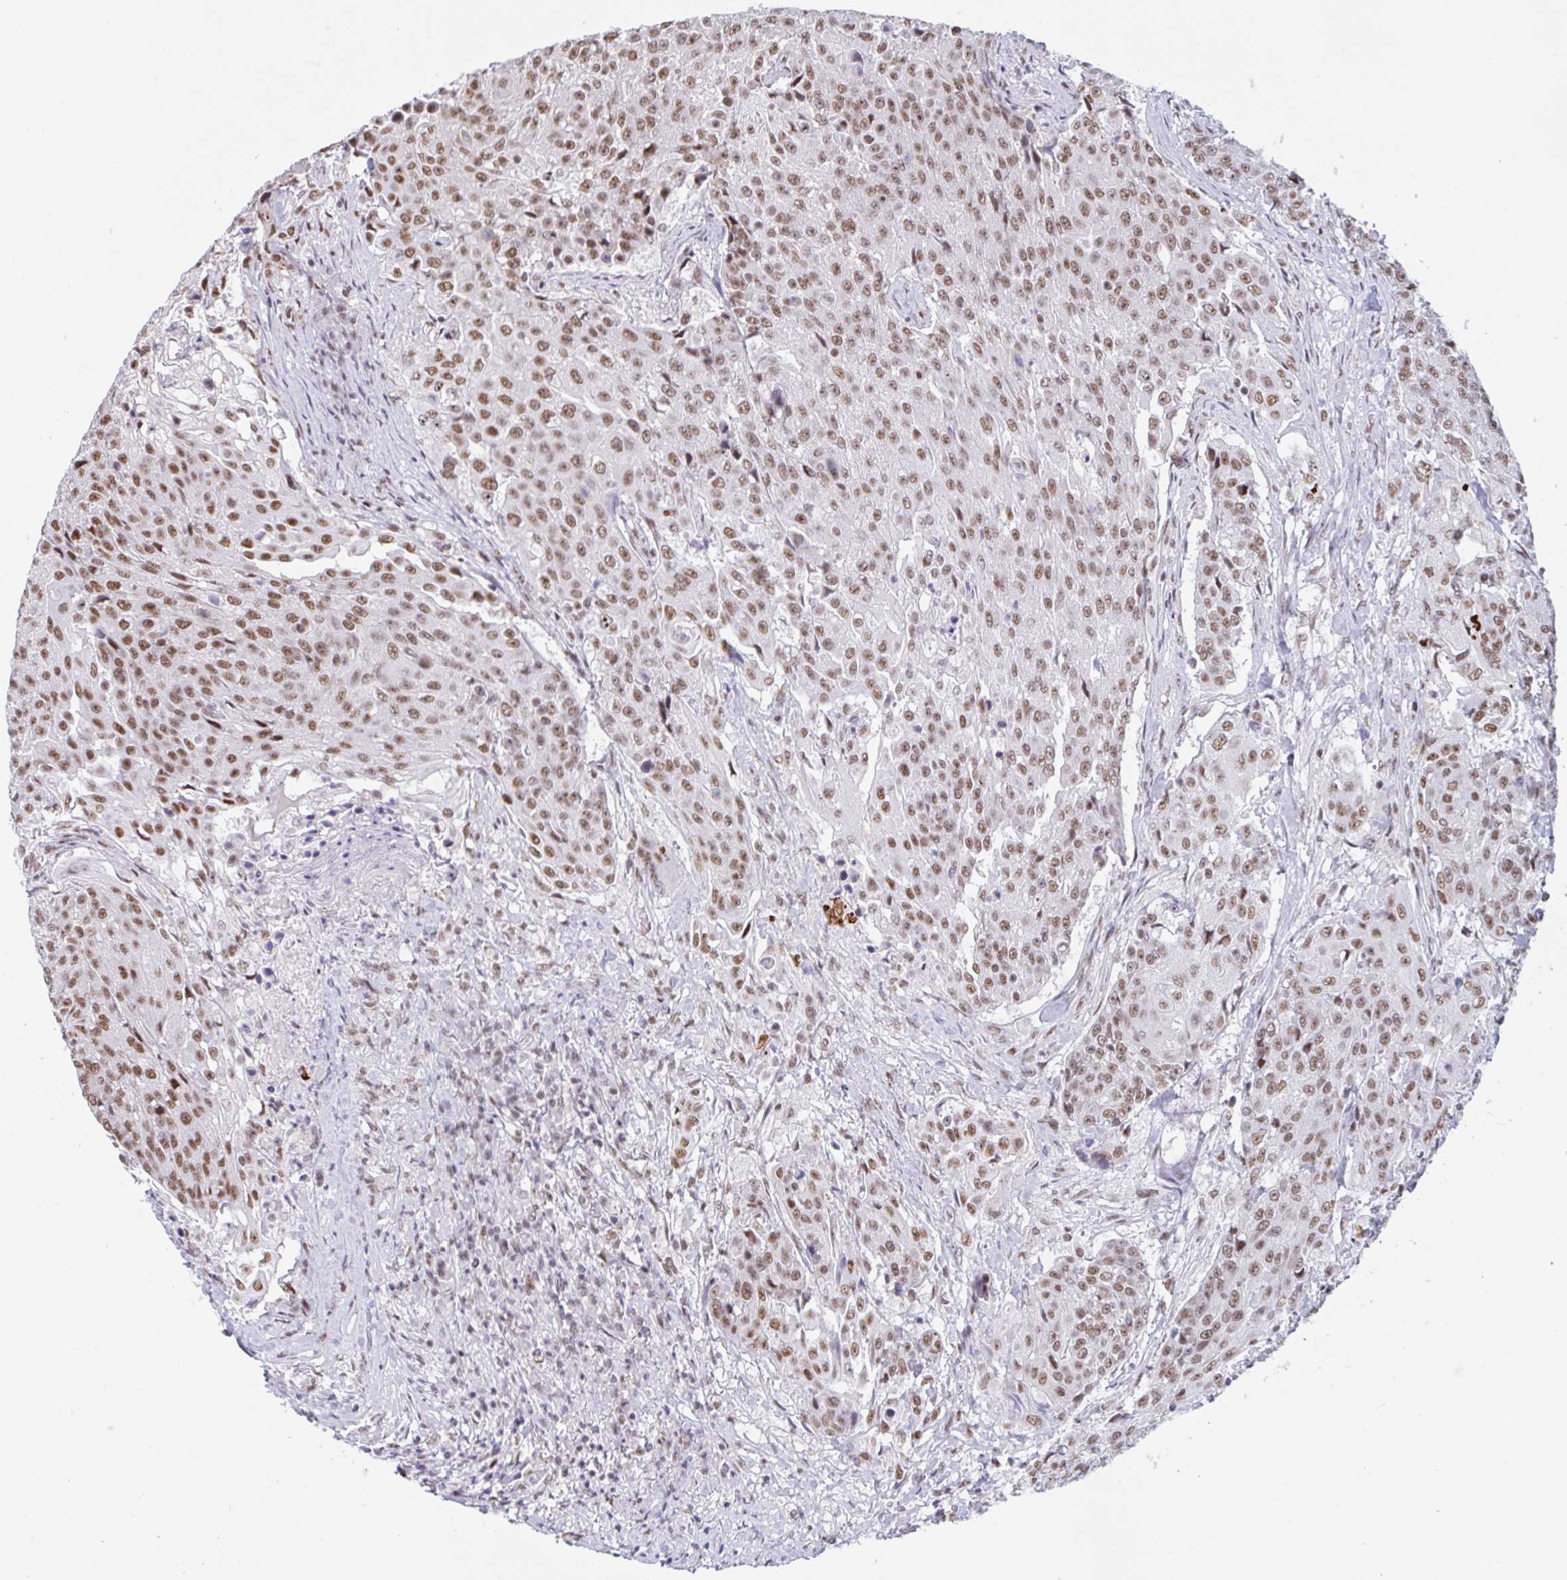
{"staining": {"intensity": "moderate", "quantity": ">75%", "location": "nuclear"}, "tissue": "urothelial cancer", "cell_type": "Tumor cells", "image_type": "cancer", "snomed": [{"axis": "morphology", "description": "Urothelial carcinoma, High grade"}, {"axis": "topography", "description": "Urinary bladder"}], "caption": "DAB immunohistochemical staining of human urothelial cancer shows moderate nuclear protein positivity in about >75% of tumor cells.", "gene": "CBFA2T2", "patient": {"sex": "female", "age": 63}}